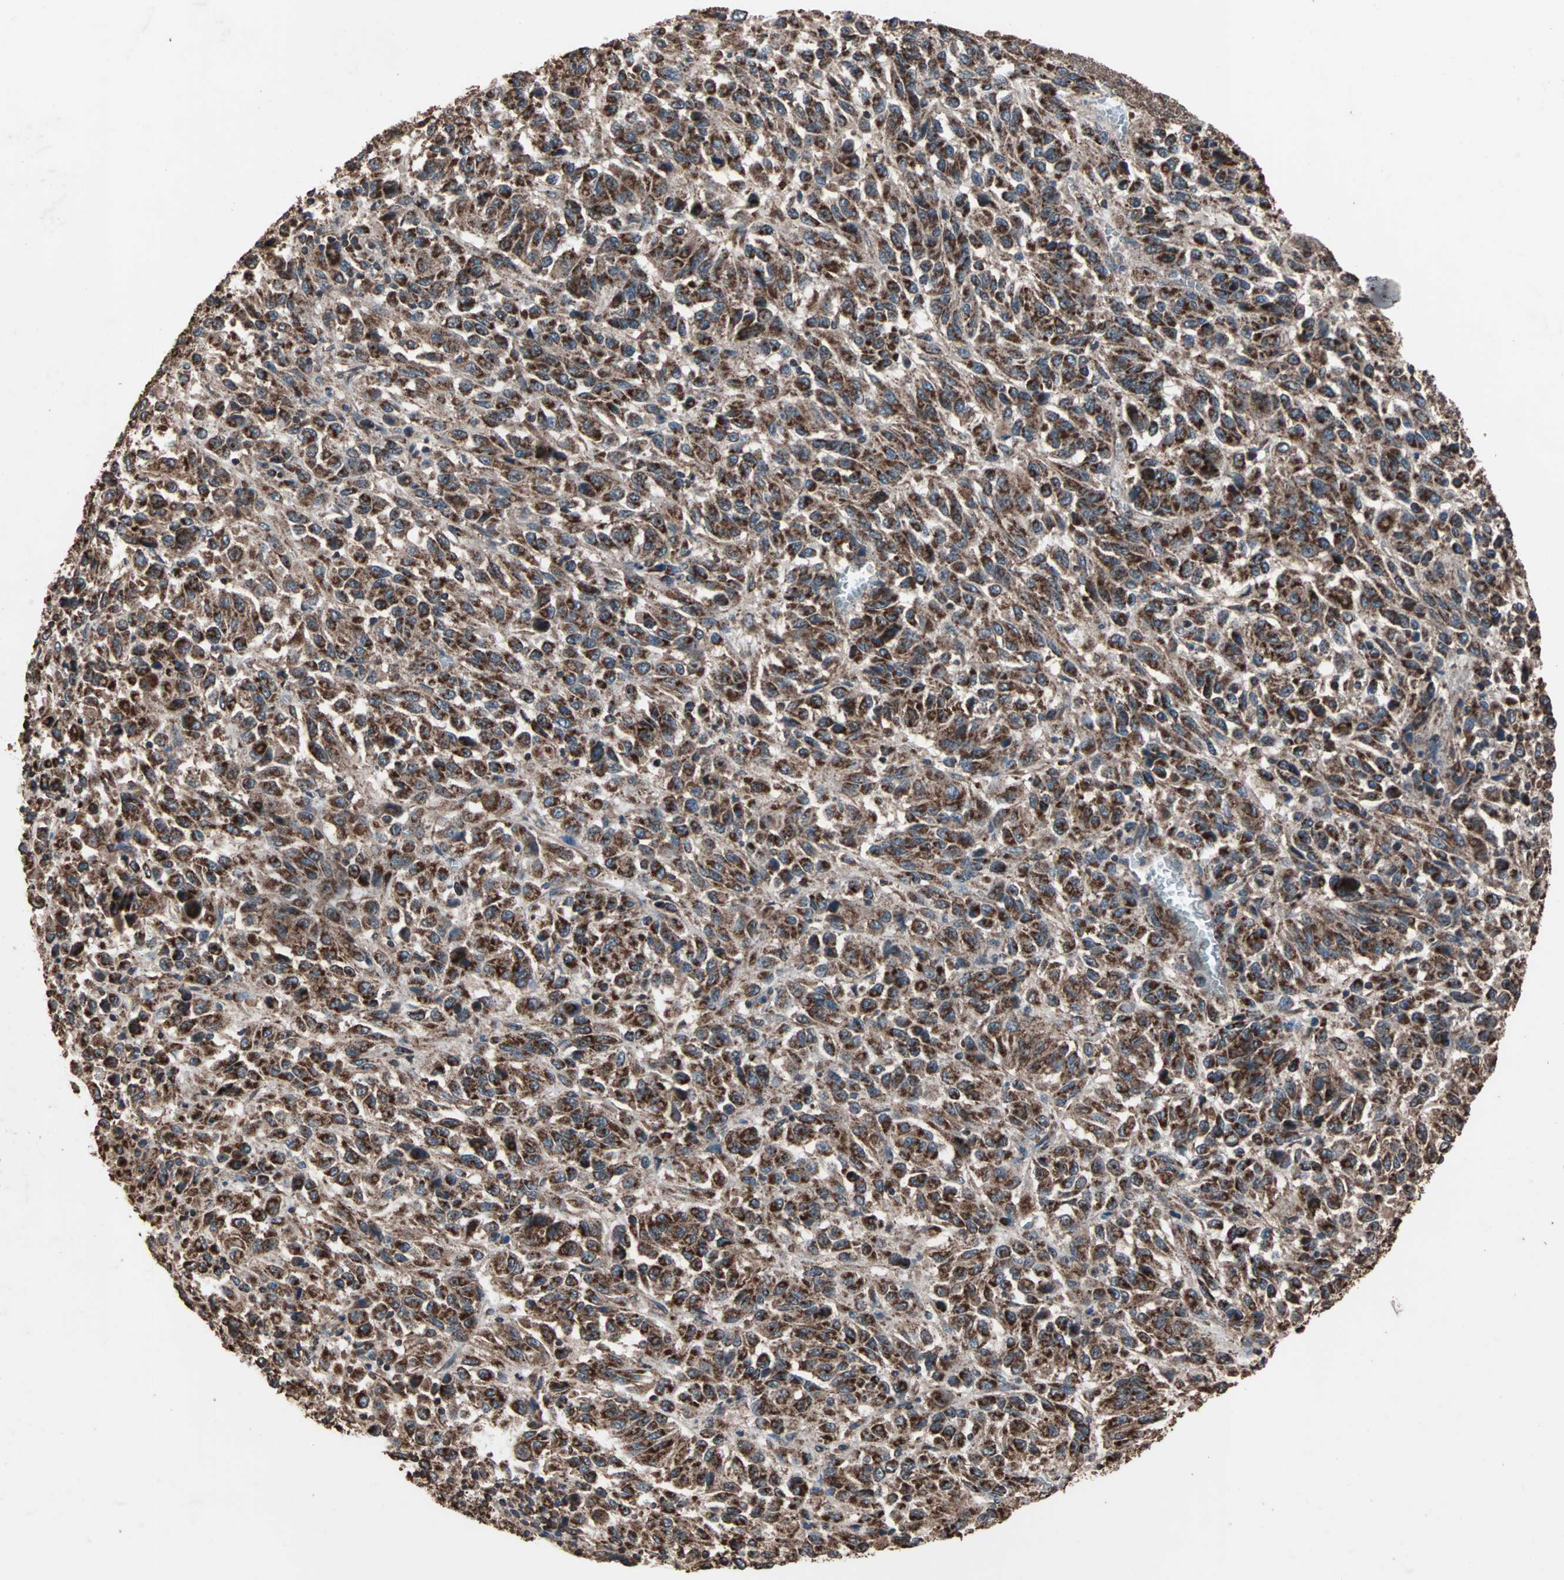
{"staining": {"intensity": "strong", "quantity": ">75%", "location": "cytoplasmic/membranous"}, "tissue": "melanoma", "cell_type": "Tumor cells", "image_type": "cancer", "snomed": [{"axis": "morphology", "description": "Malignant melanoma, Metastatic site"}, {"axis": "topography", "description": "Lung"}], "caption": "Melanoma was stained to show a protein in brown. There is high levels of strong cytoplasmic/membranous positivity in approximately >75% of tumor cells.", "gene": "MRPL2", "patient": {"sex": "male", "age": 64}}